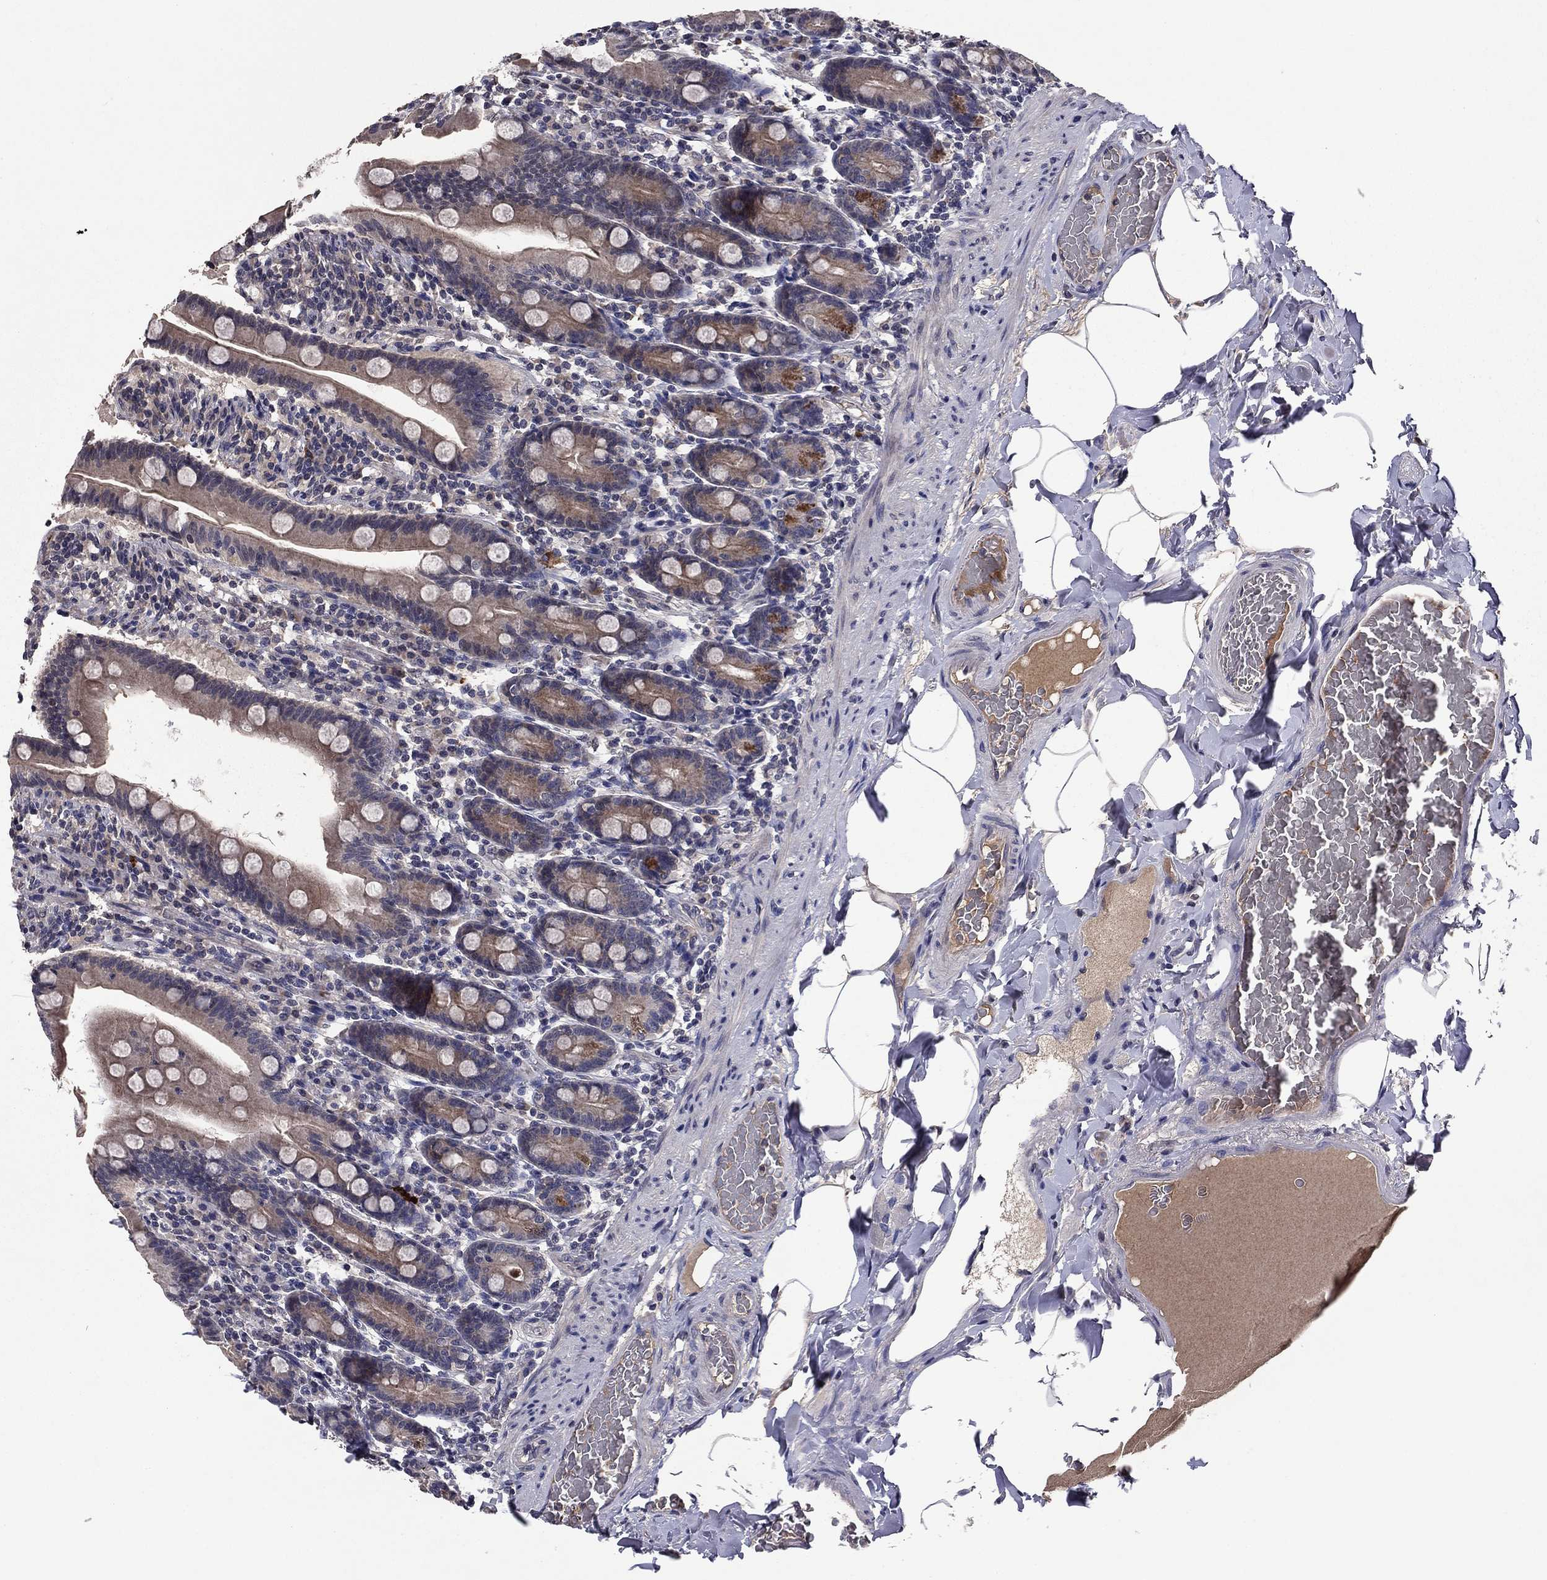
{"staining": {"intensity": "moderate", "quantity": "<25%", "location": "cytoplasmic/membranous"}, "tissue": "small intestine", "cell_type": "Glandular cells", "image_type": "normal", "snomed": [{"axis": "morphology", "description": "Normal tissue, NOS"}, {"axis": "topography", "description": "Small intestine"}], "caption": "This is an image of immunohistochemistry staining of benign small intestine, which shows moderate positivity in the cytoplasmic/membranous of glandular cells.", "gene": "PROS1", "patient": {"sex": "male", "age": 66}}